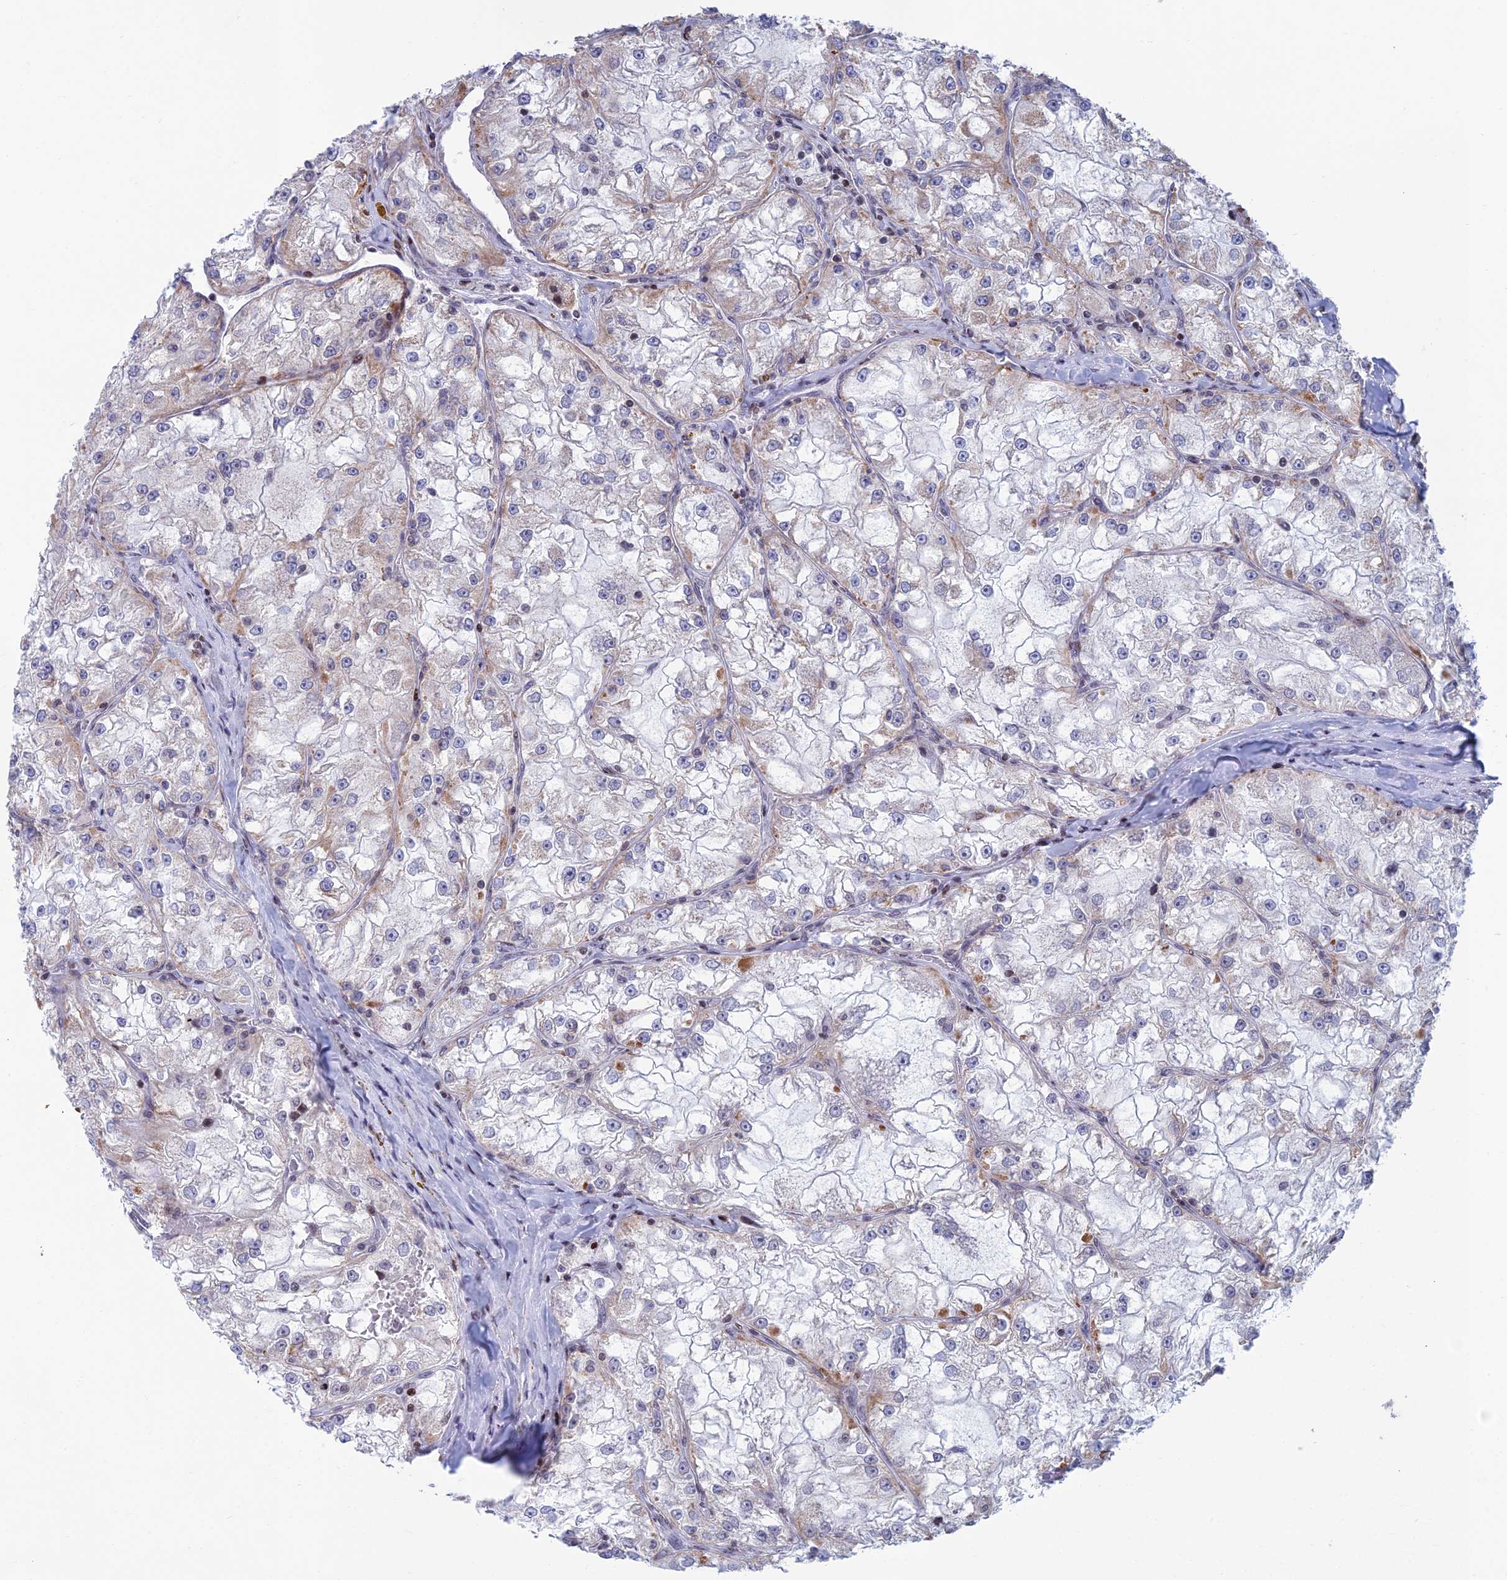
{"staining": {"intensity": "weak", "quantity": "<25%", "location": "cytoplasmic/membranous"}, "tissue": "renal cancer", "cell_type": "Tumor cells", "image_type": "cancer", "snomed": [{"axis": "morphology", "description": "Adenocarcinoma, NOS"}, {"axis": "topography", "description": "Kidney"}], "caption": "Tumor cells show no significant expression in renal cancer.", "gene": "AFF3", "patient": {"sex": "female", "age": 72}}